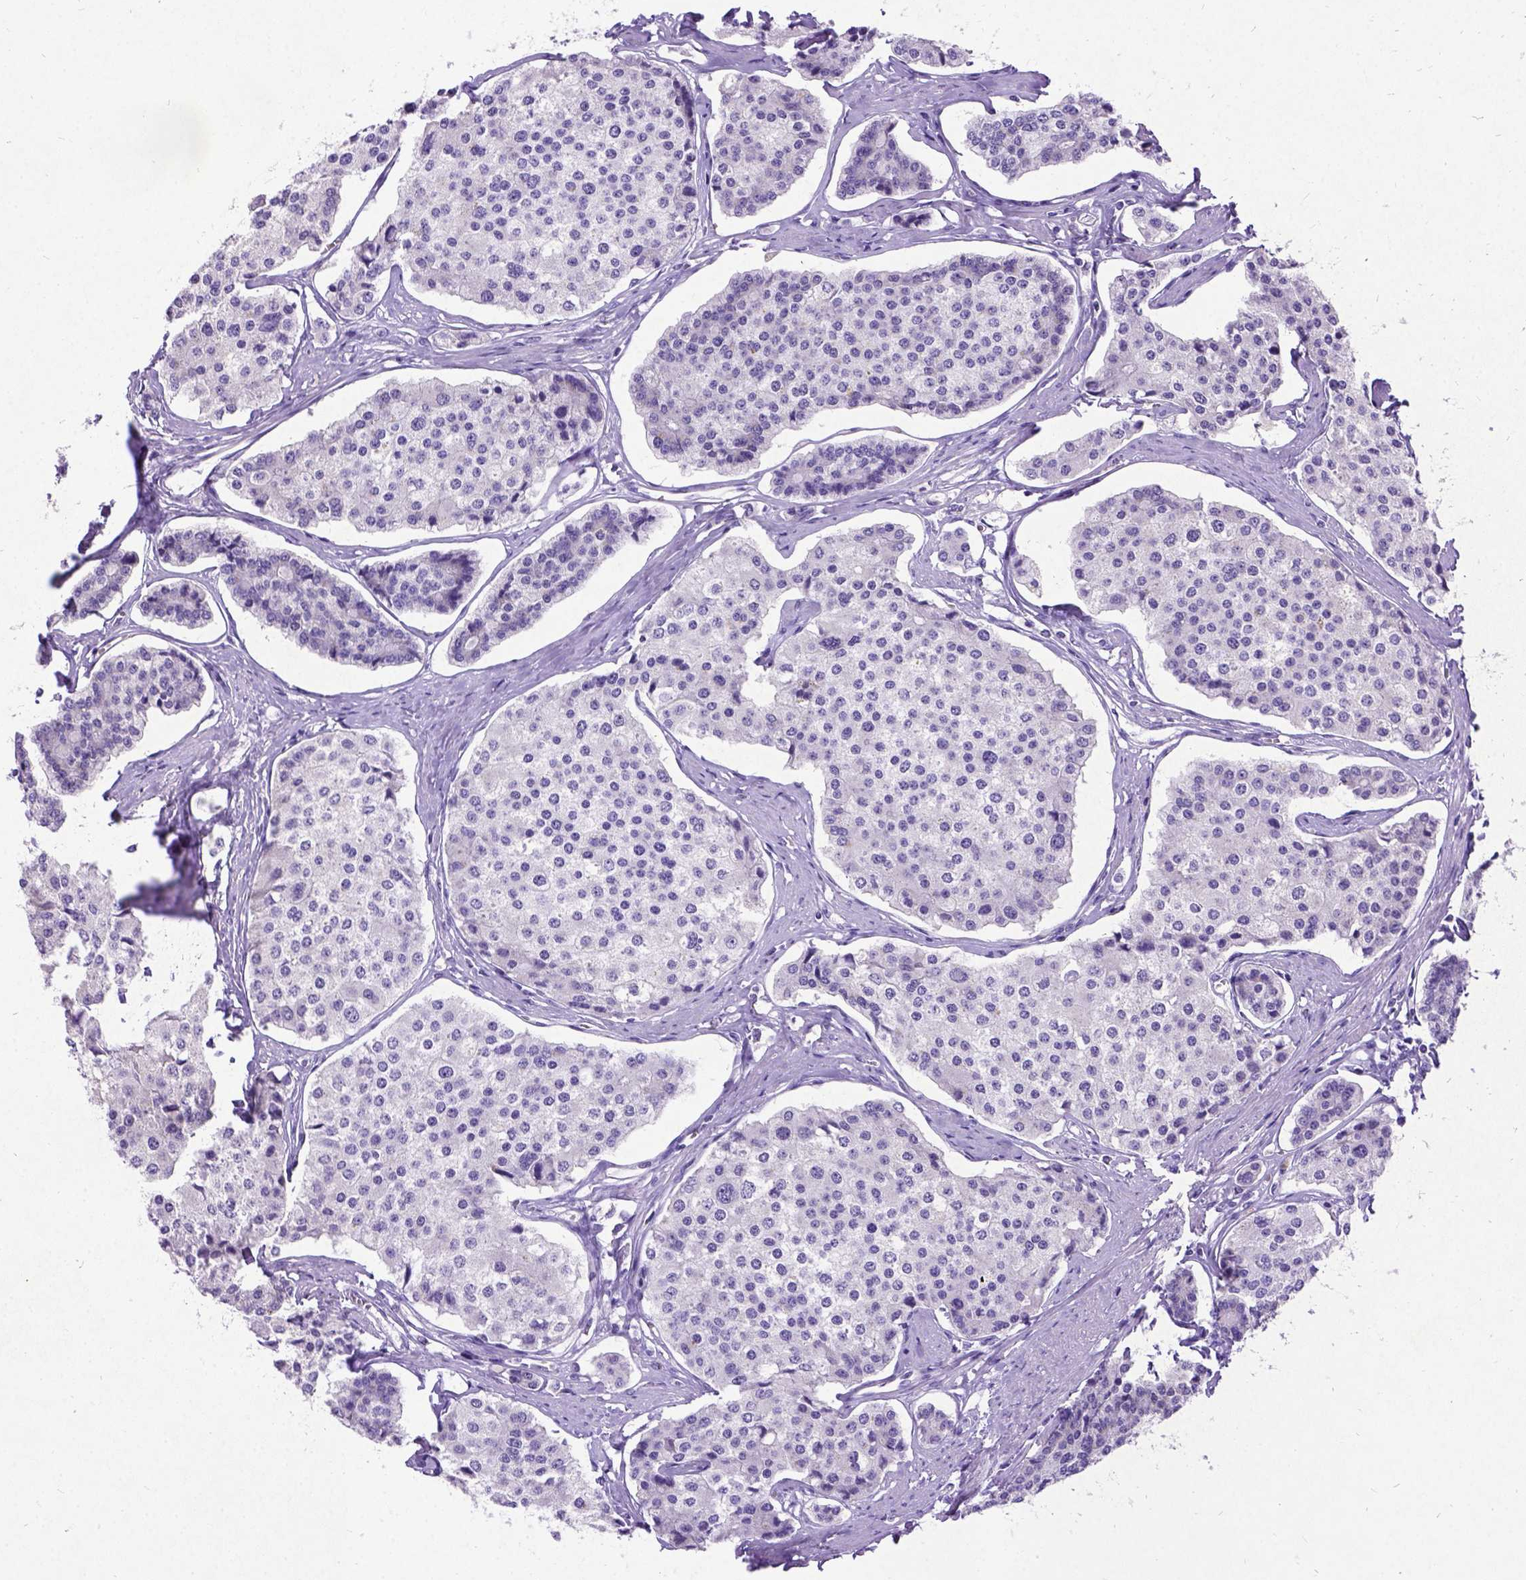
{"staining": {"intensity": "negative", "quantity": "none", "location": "none"}, "tissue": "carcinoid", "cell_type": "Tumor cells", "image_type": "cancer", "snomed": [{"axis": "morphology", "description": "Carcinoid, malignant, NOS"}, {"axis": "topography", "description": "Small intestine"}], "caption": "Carcinoid stained for a protein using immunohistochemistry (IHC) demonstrates no positivity tumor cells.", "gene": "NEUROD4", "patient": {"sex": "female", "age": 65}}